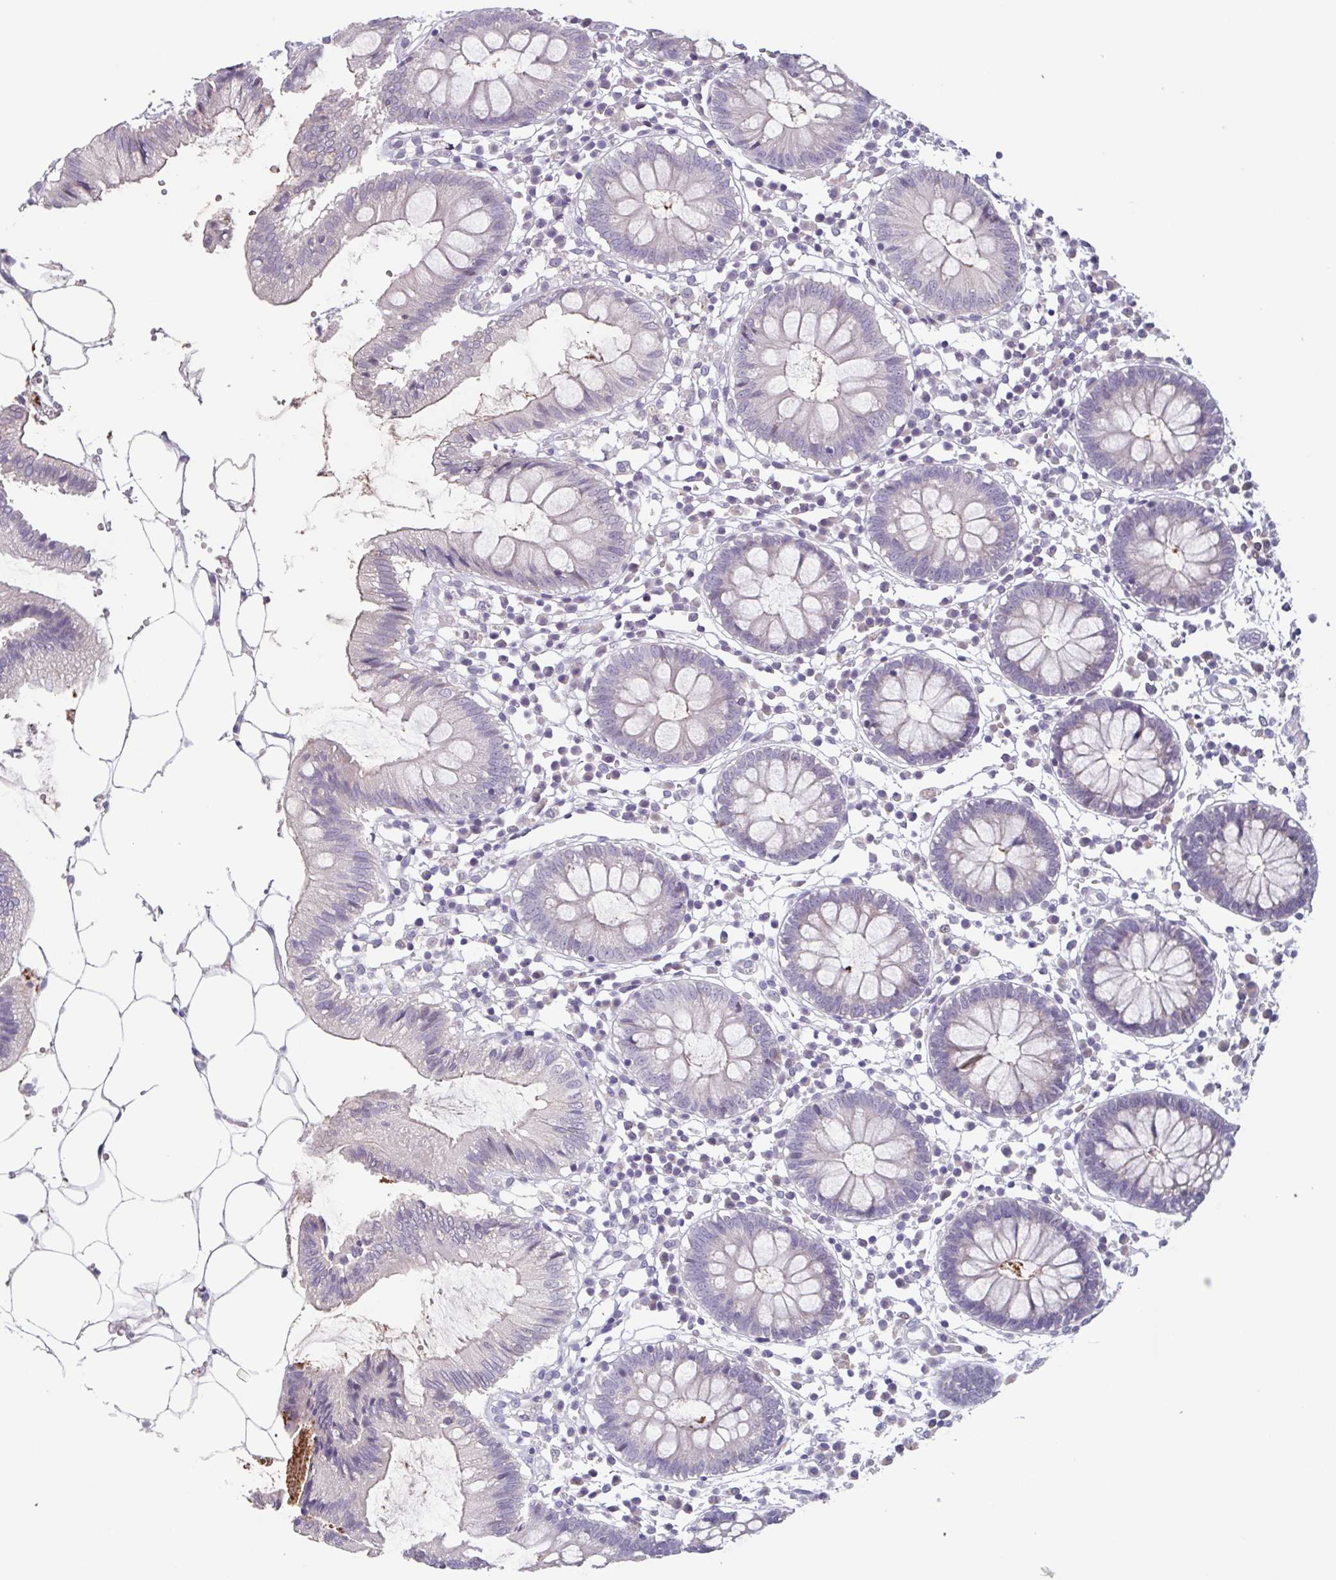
{"staining": {"intensity": "negative", "quantity": "none", "location": "none"}, "tissue": "colon", "cell_type": "Endothelial cells", "image_type": "normal", "snomed": [{"axis": "morphology", "description": "Normal tissue, NOS"}, {"axis": "morphology", "description": "Adenocarcinoma, NOS"}, {"axis": "topography", "description": "Colon"}], "caption": "The immunohistochemistry (IHC) photomicrograph has no significant expression in endothelial cells of colon.", "gene": "GHRL", "patient": {"sex": "male", "age": 83}}